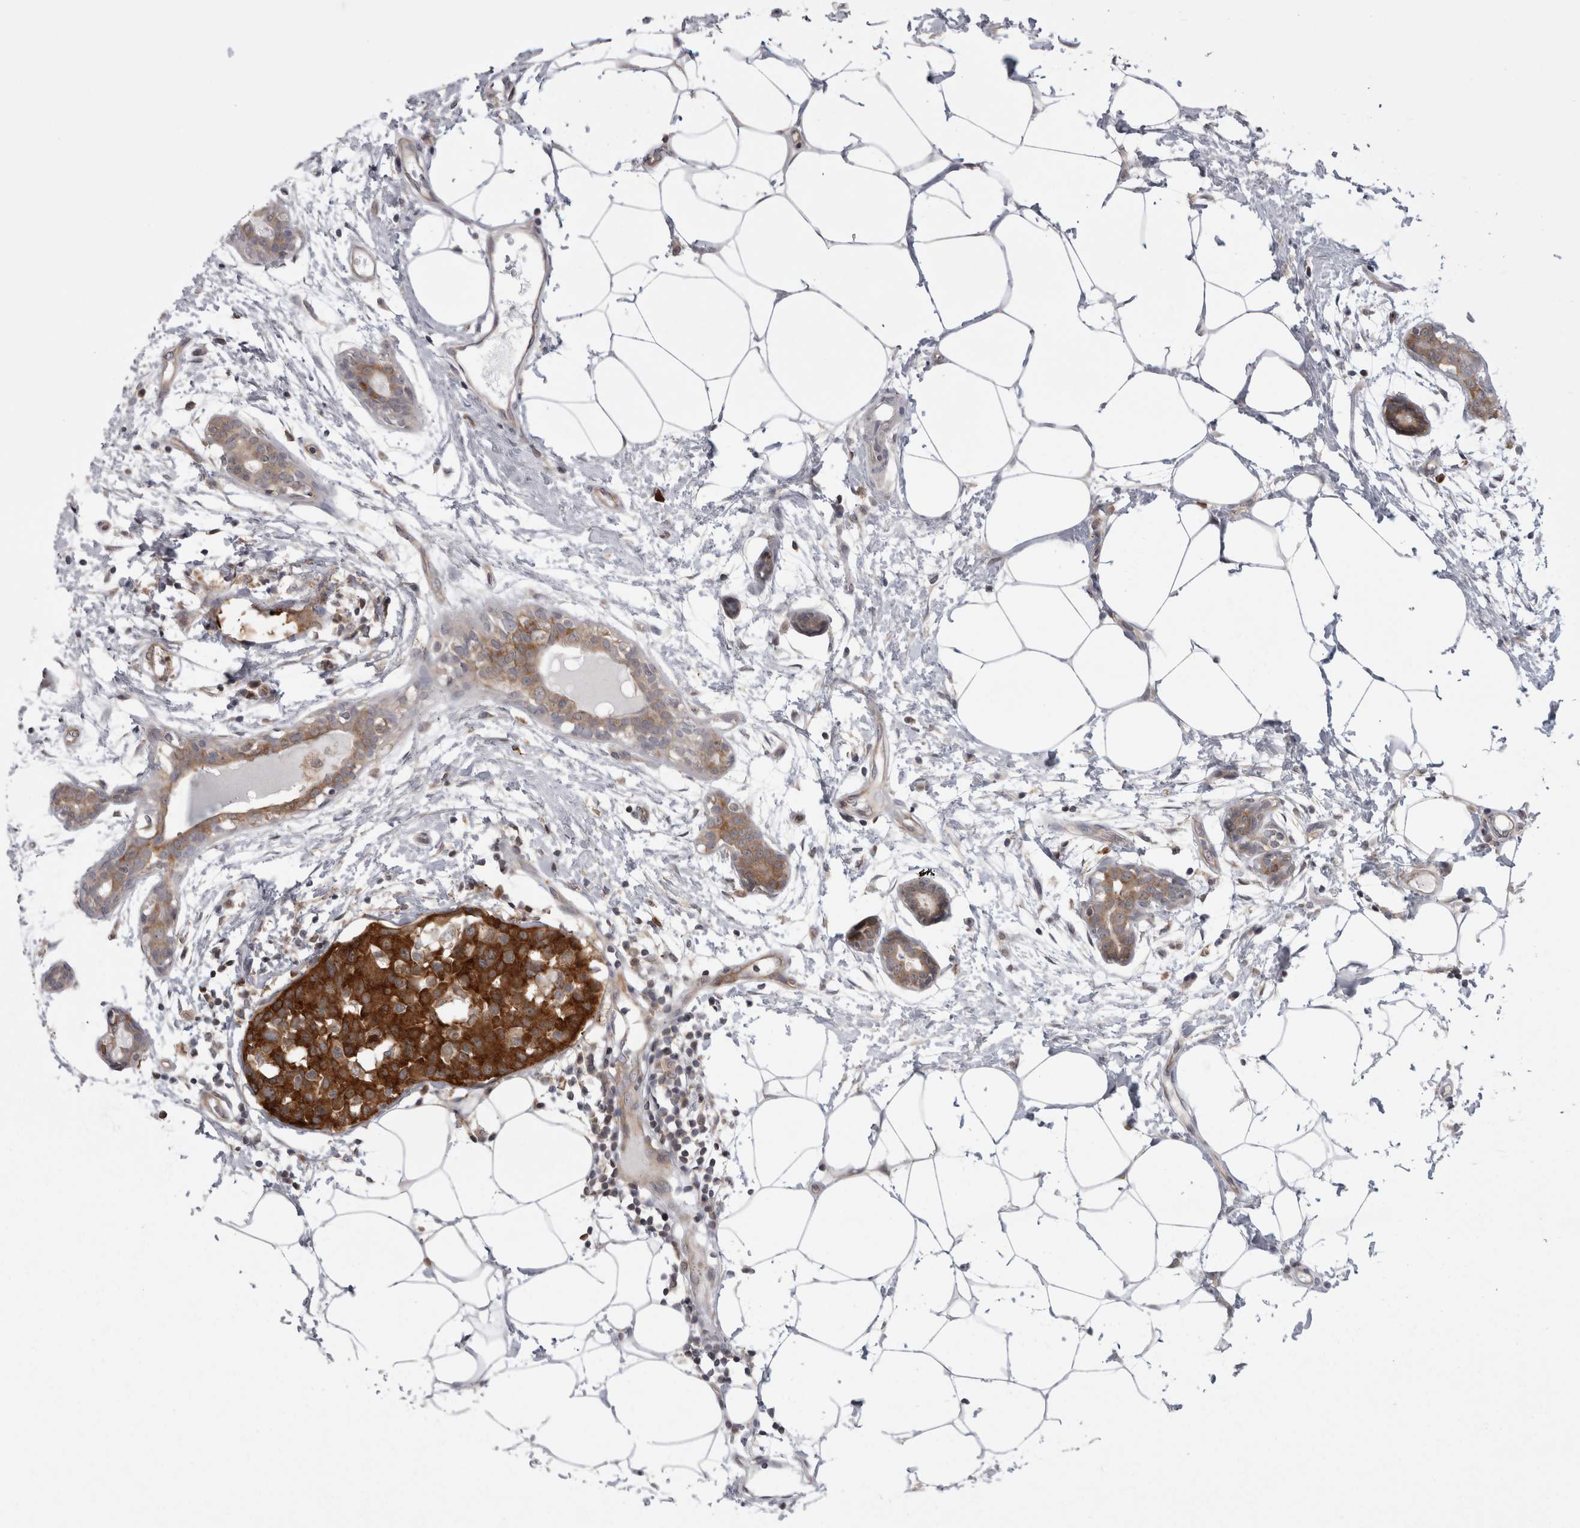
{"staining": {"intensity": "strong", "quantity": ">75%", "location": "cytoplasmic/membranous"}, "tissue": "breast cancer", "cell_type": "Tumor cells", "image_type": "cancer", "snomed": [{"axis": "morphology", "description": "Normal tissue, NOS"}, {"axis": "morphology", "description": "Duct carcinoma"}, {"axis": "topography", "description": "Breast"}], "caption": "A brown stain shows strong cytoplasmic/membranous staining of a protein in human invasive ductal carcinoma (breast) tumor cells.", "gene": "CACYBP", "patient": {"sex": "female", "age": 37}}